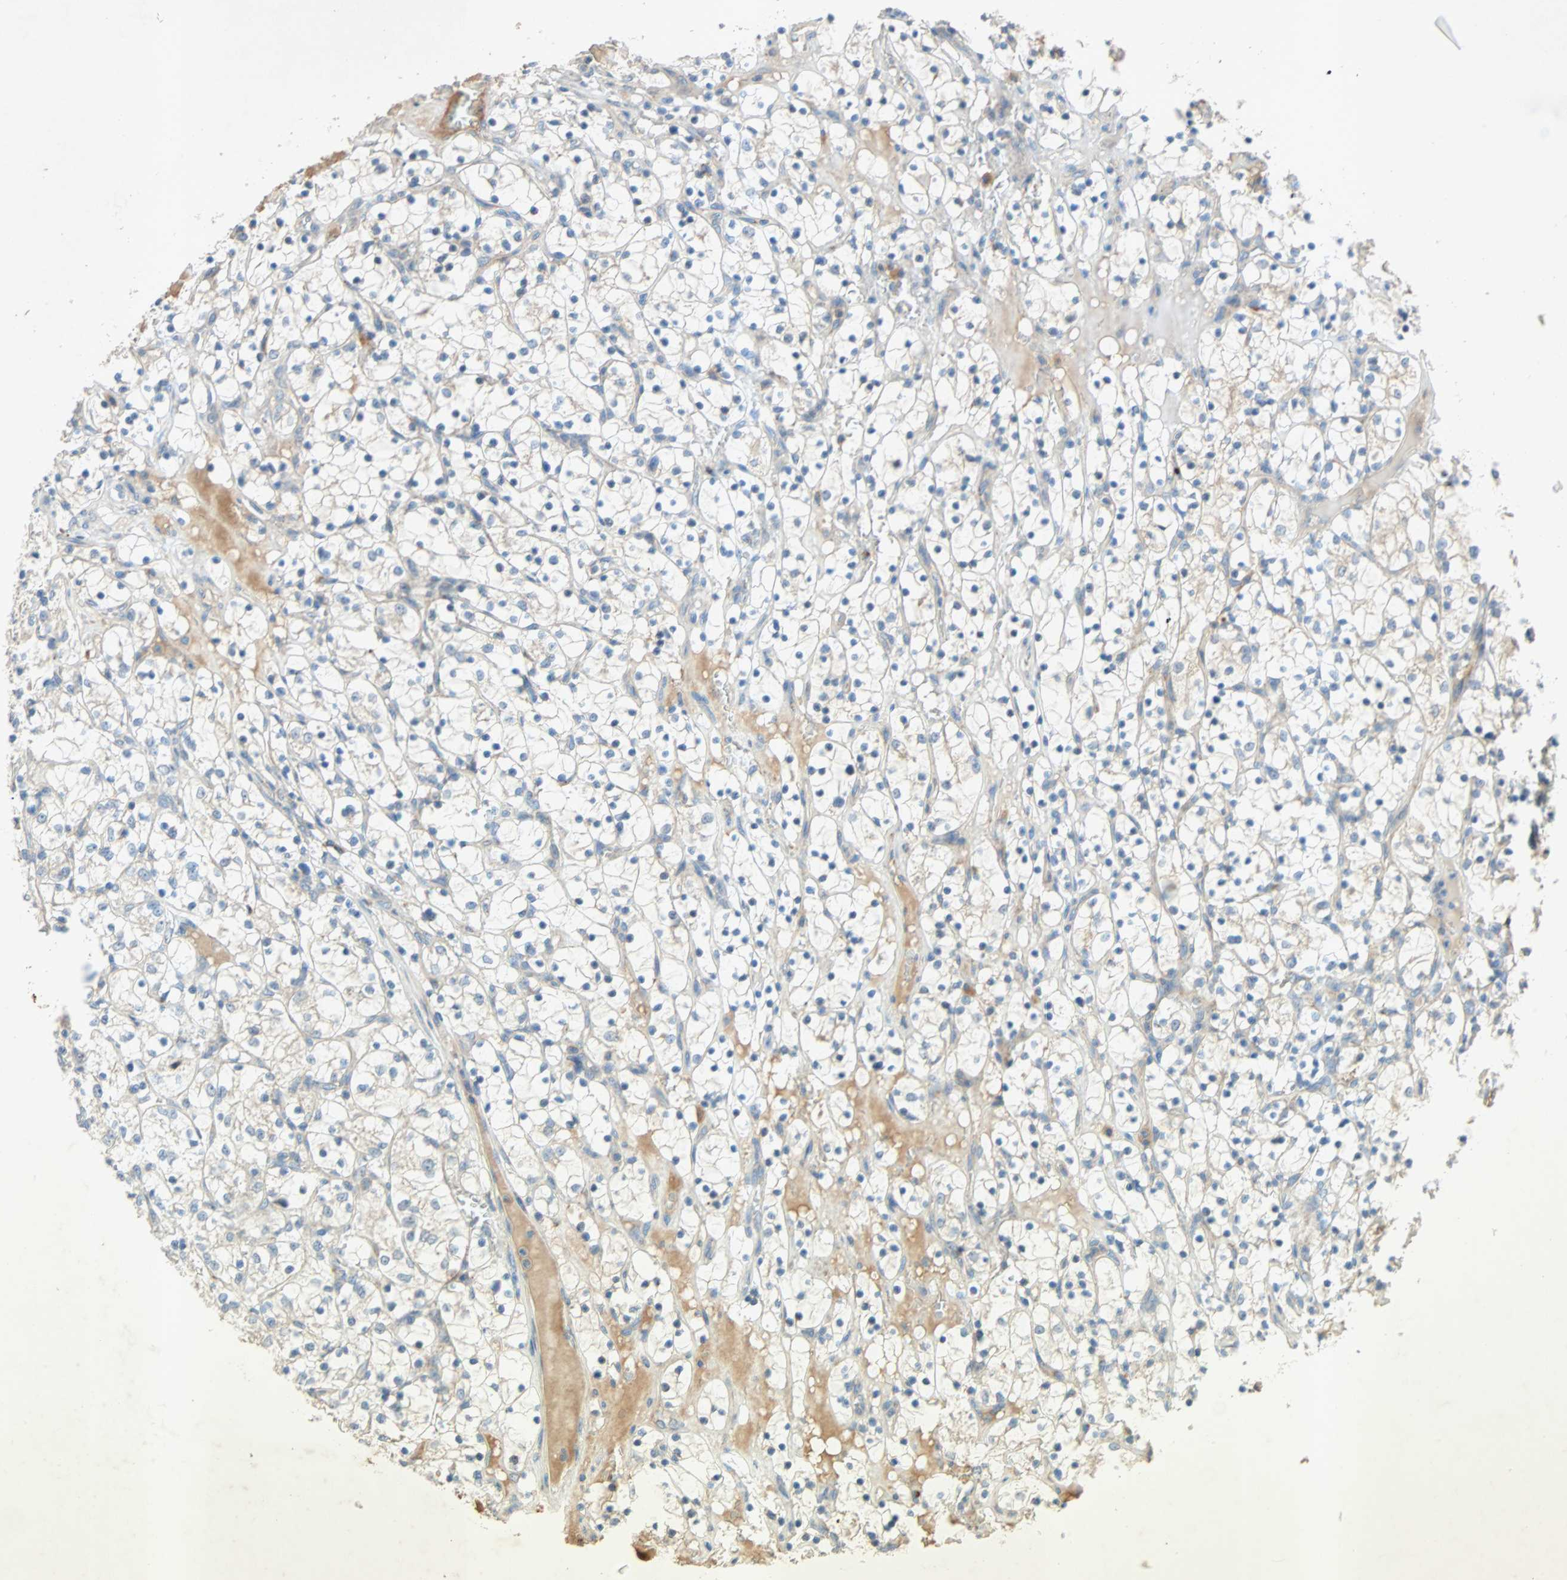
{"staining": {"intensity": "weak", "quantity": "25%-75%", "location": "cytoplasmic/membranous"}, "tissue": "renal cancer", "cell_type": "Tumor cells", "image_type": "cancer", "snomed": [{"axis": "morphology", "description": "Adenocarcinoma, NOS"}, {"axis": "topography", "description": "Kidney"}], "caption": "Brown immunohistochemical staining in renal adenocarcinoma reveals weak cytoplasmic/membranous positivity in about 25%-75% of tumor cells. Nuclei are stained in blue.", "gene": "XYLT1", "patient": {"sex": "female", "age": 69}}